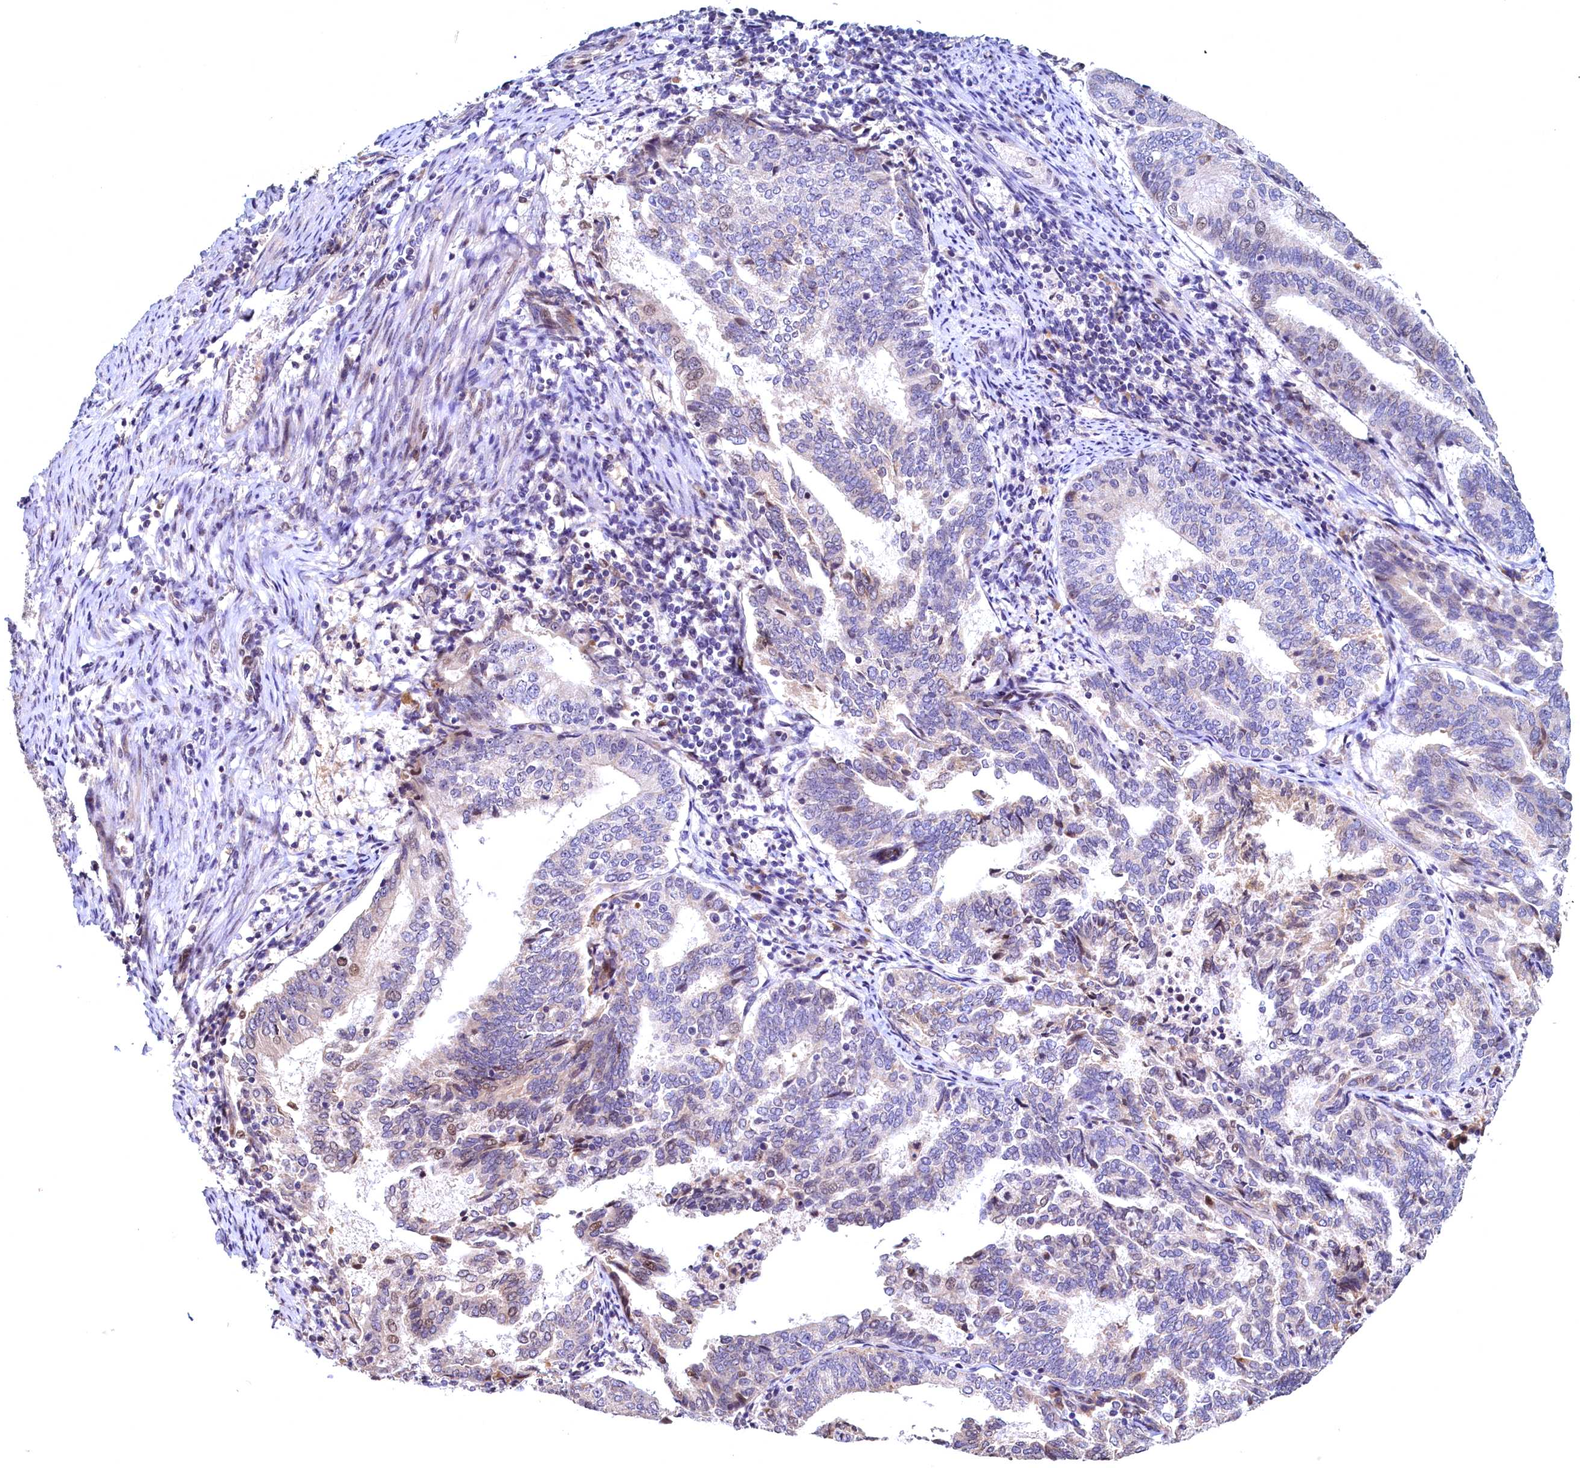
{"staining": {"intensity": "weak", "quantity": "<25%", "location": "cytoplasmic/membranous,nuclear"}, "tissue": "endometrial cancer", "cell_type": "Tumor cells", "image_type": "cancer", "snomed": [{"axis": "morphology", "description": "Adenocarcinoma, NOS"}, {"axis": "topography", "description": "Endometrium"}], "caption": "High power microscopy micrograph of an IHC histopathology image of adenocarcinoma (endometrial), revealing no significant staining in tumor cells.", "gene": "LATS2", "patient": {"sex": "female", "age": 80}}